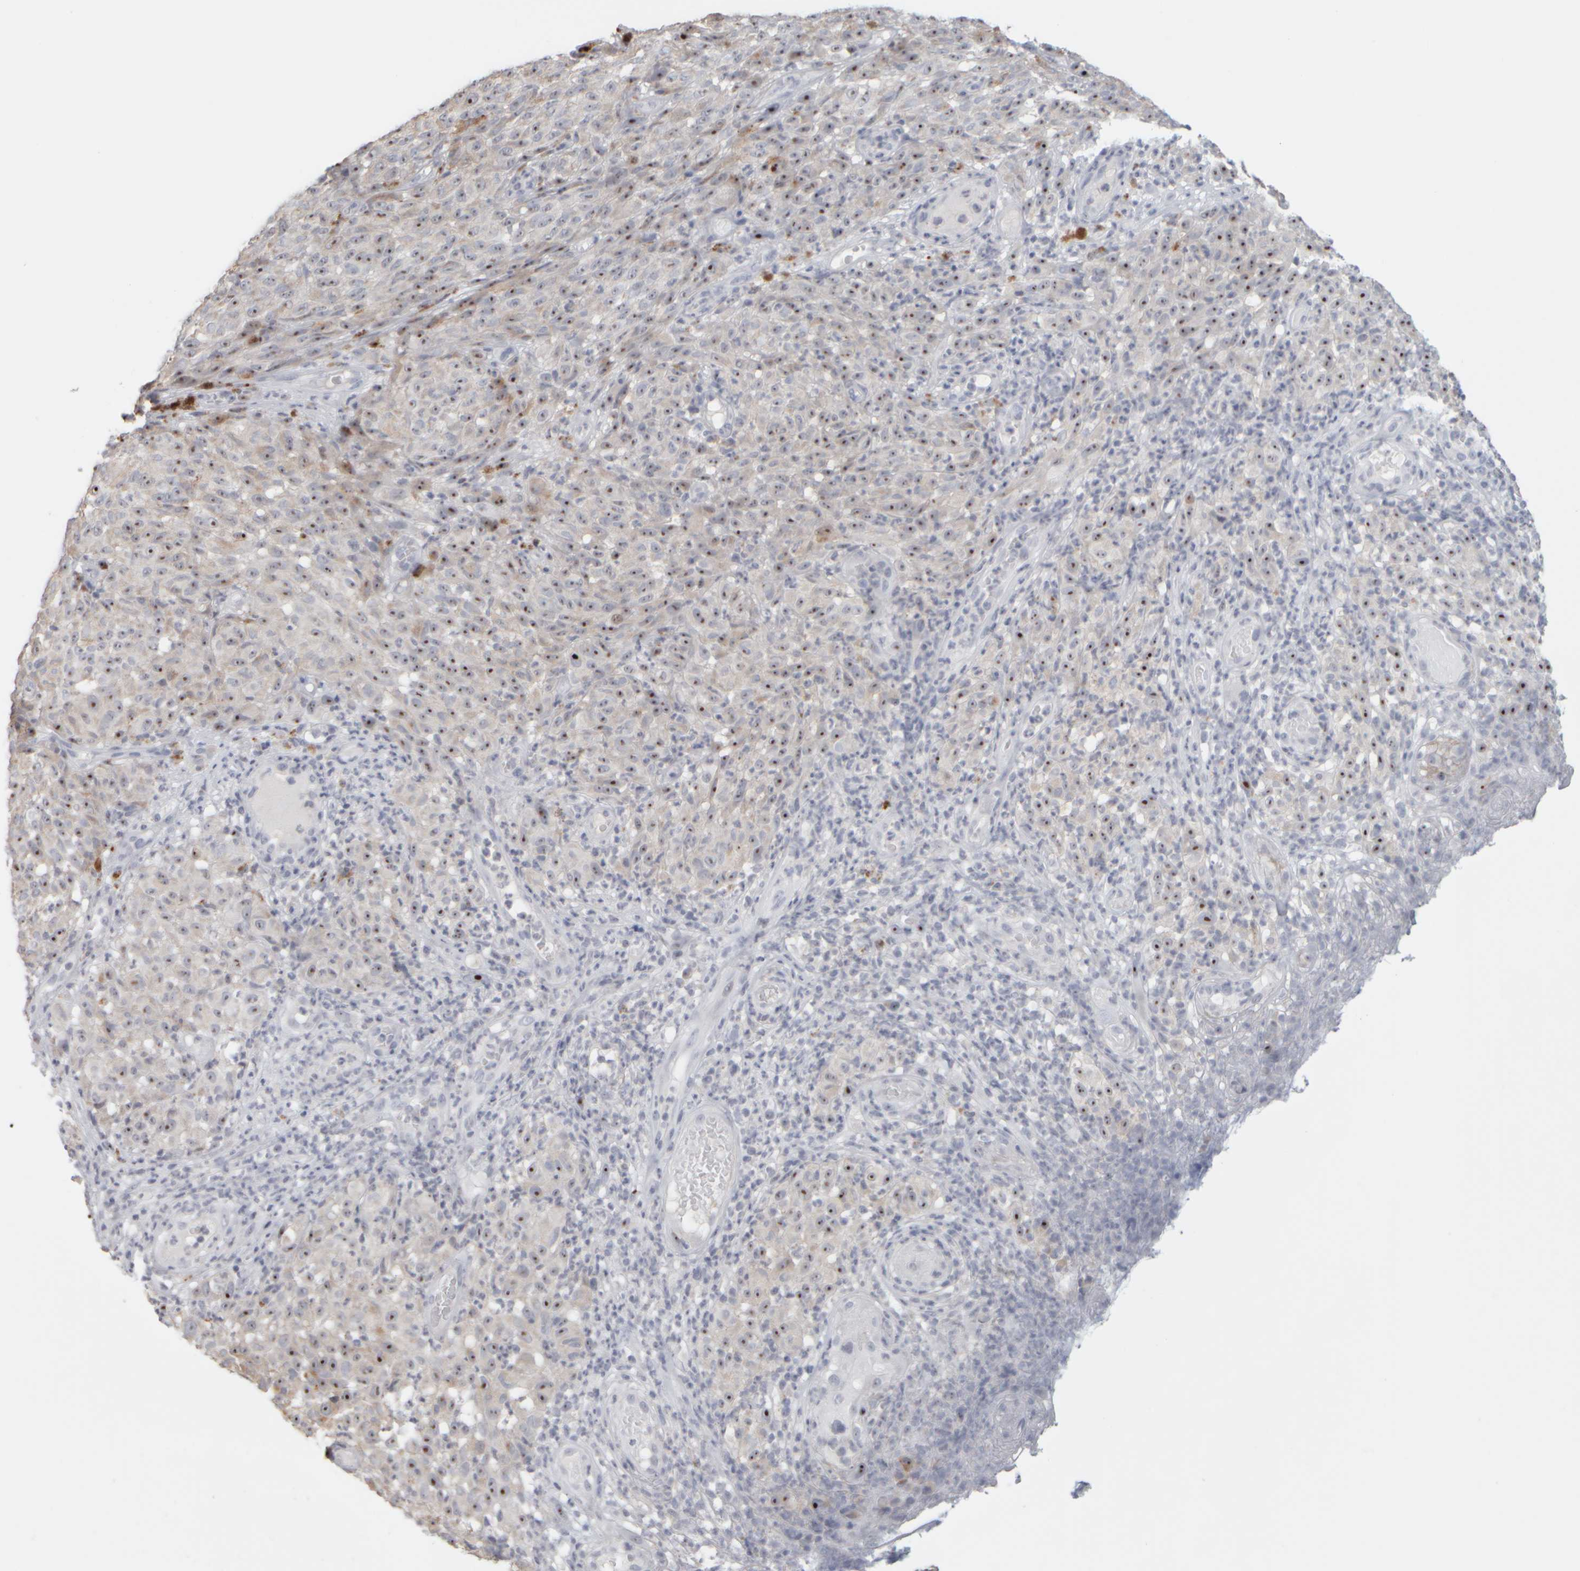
{"staining": {"intensity": "strong", "quantity": ">75%", "location": "nuclear"}, "tissue": "melanoma", "cell_type": "Tumor cells", "image_type": "cancer", "snomed": [{"axis": "morphology", "description": "Malignant melanoma, NOS"}, {"axis": "topography", "description": "Skin"}], "caption": "Malignant melanoma stained with DAB (3,3'-diaminobenzidine) IHC displays high levels of strong nuclear positivity in about >75% of tumor cells.", "gene": "DCXR", "patient": {"sex": "female", "age": 82}}